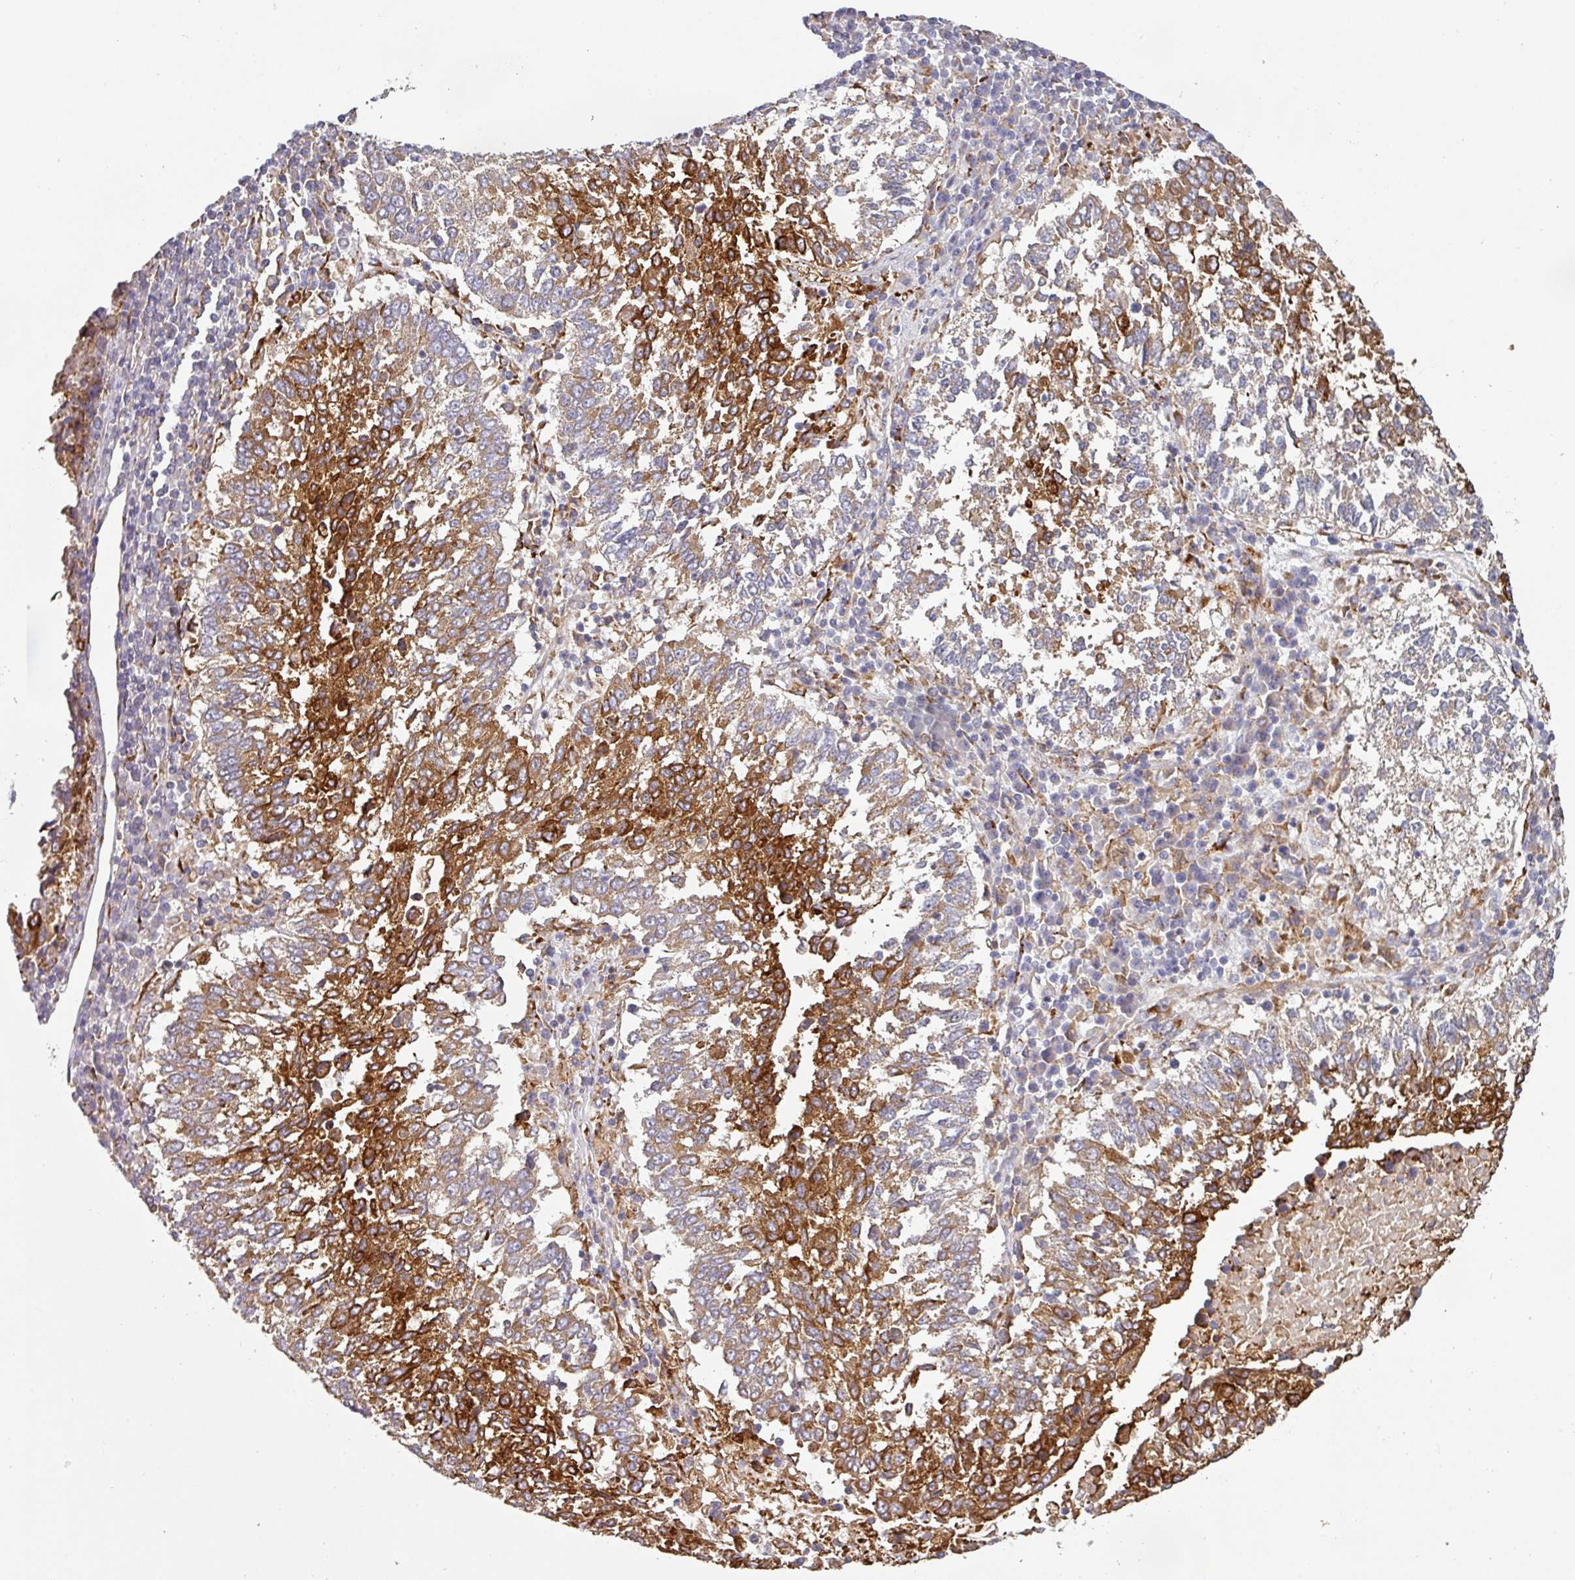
{"staining": {"intensity": "strong", "quantity": "25%-75%", "location": "cytoplasmic/membranous"}, "tissue": "lung cancer", "cell_type": "Tumor cells", "image_type": "cancer", "snomed": [{"axis": "morphology", "description": "Squamous cell carcinoma, NOS"}, {"axis": "topography", "description": "Lung"}], "caption": "Immunohistochemical staining of lung cancer demonstrates high levels of strong cytoplasmic/membranous protein positivity in about 25%-75% of tumor cells.", "gene": "ZNF268", "patient": {"sex": "male", "age": 73}}